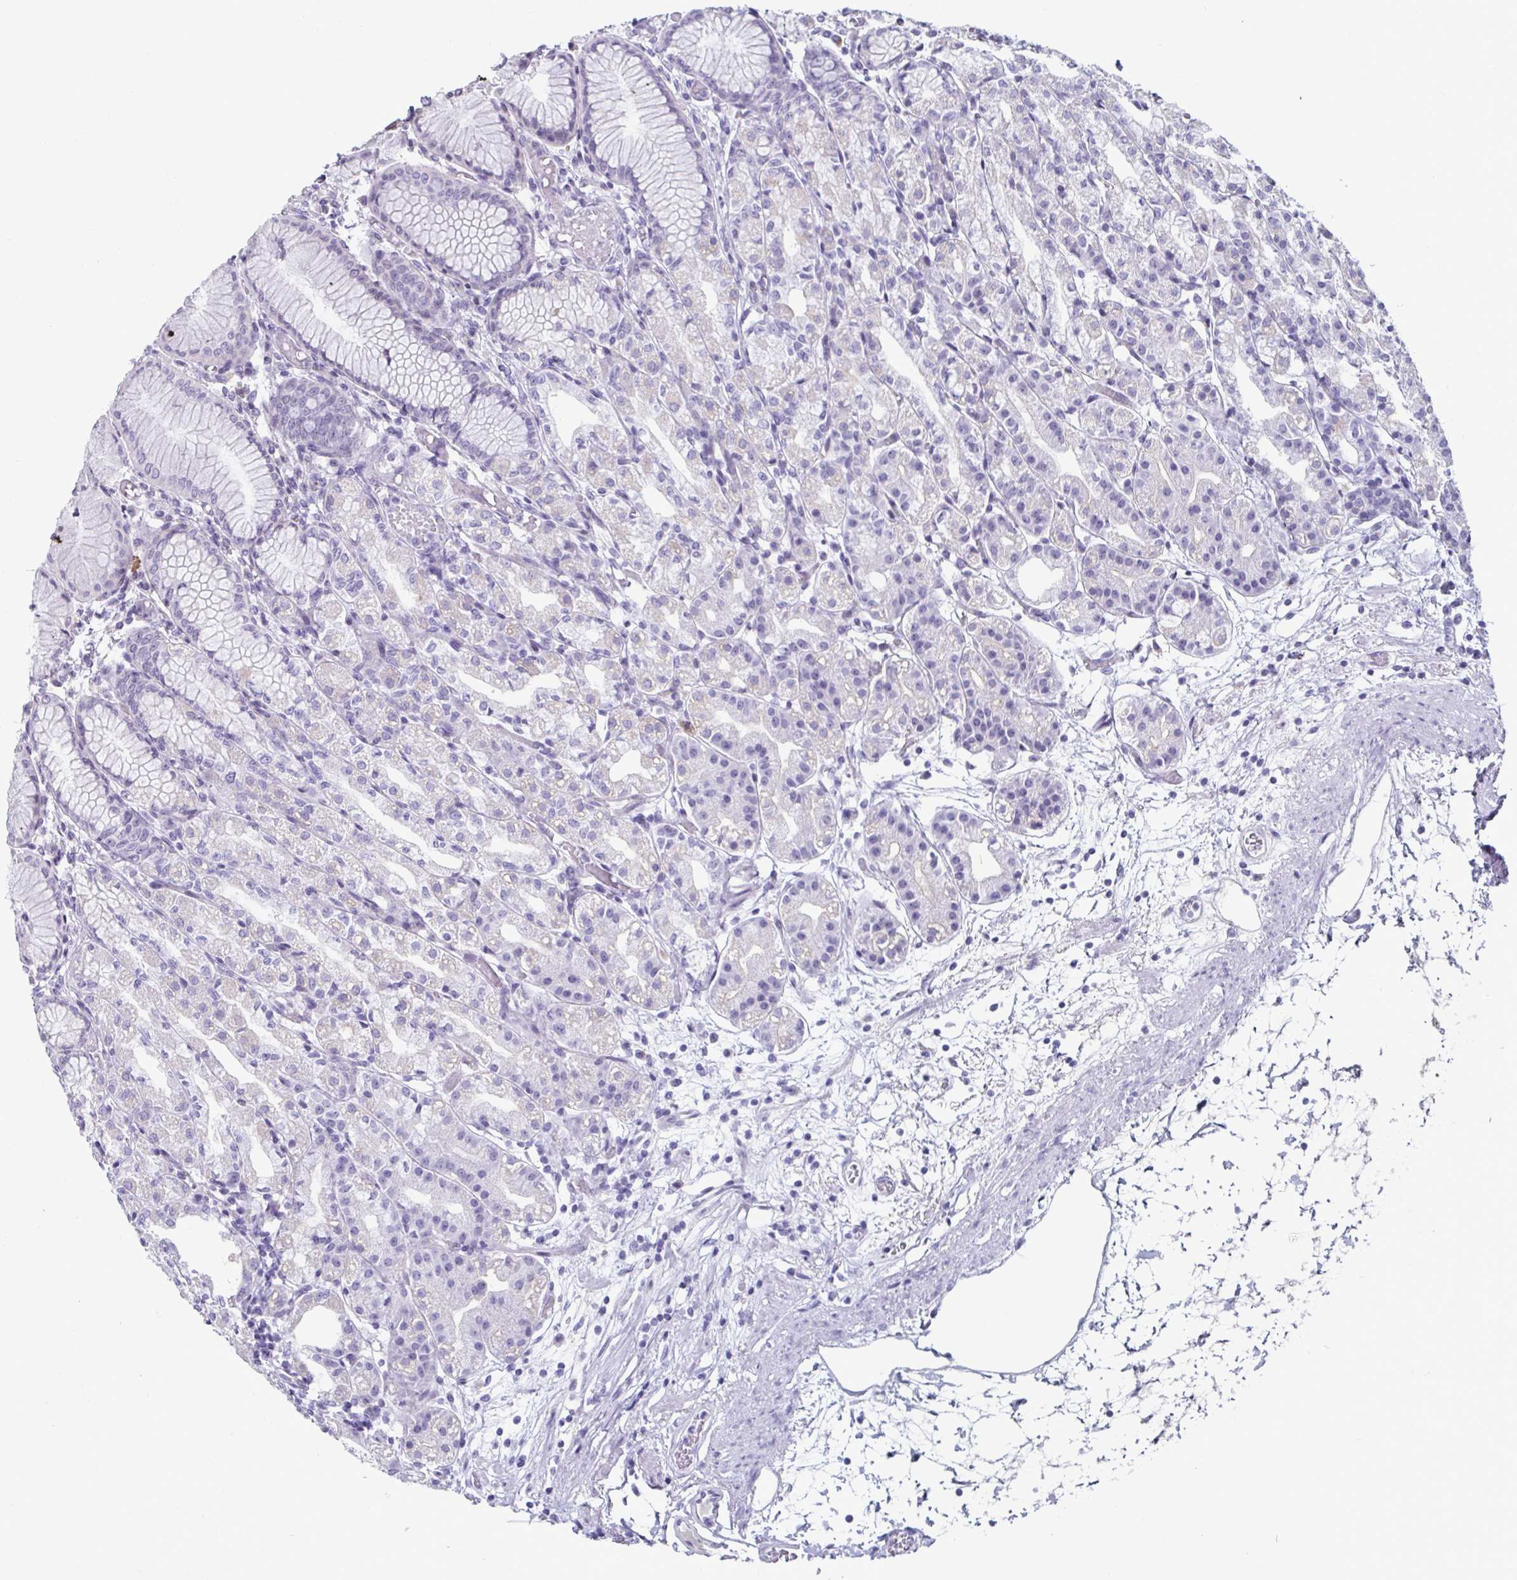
{"staining": {"intensity": "negative", "quantity": "none", "location": "none"}, "tissue": "stomach", "cell_type": "Glandular cells", "image_type": "normal", "snomed": [{"axis": "morphology", "description": "Normal tissue, NOS"}, {"axis": "topography", "description": "Stomach"}], "caption": "IHC of unremarkable stomach demonstrates no positivity in glandular cells. The staining is performed using DAB brown chromogen with nuclei counter-stained in using hematoxylin.", "gene": "VSIG10L", "patient": {"sex": "female", "age": 57}}